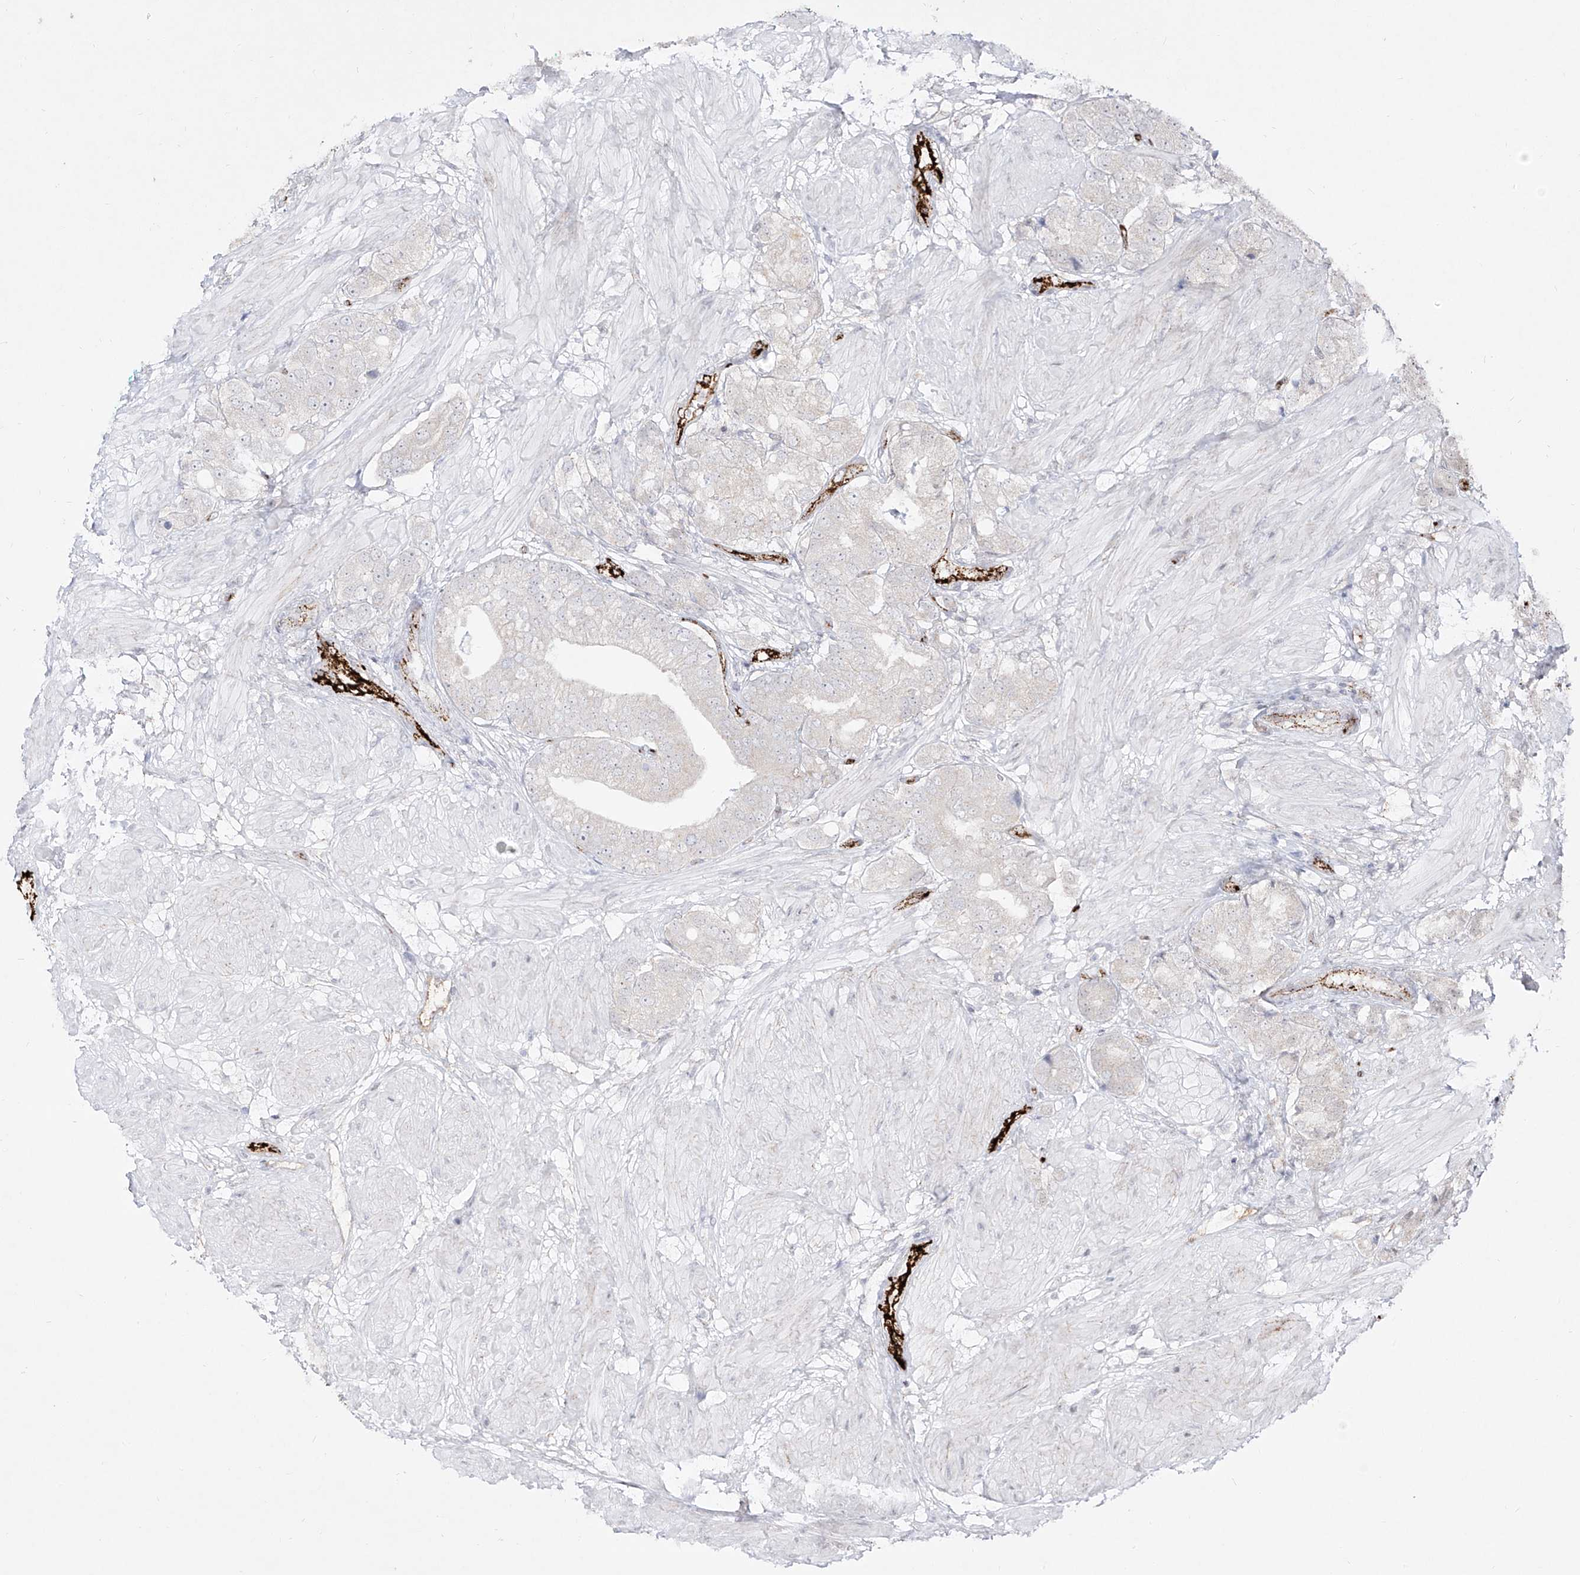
{"staining": {"intensity": "negative", "quantity": "none", "location": "none"}, "tissue": "prostate cancer", "cell_type": "Tumor cells", "image_type": "cancer", "snomed": [{"axis": "morphology", "description": "Adenocarcinoma, High grade"}, {"axis": "topography", "description": "Prostate"}], "caption": "A micrograph of prostate cancer stained for a protein demonstrates no brown staining in tumor cells.", "gene": "ZGRF1", "patient": {"sex": "male", "age": 50}}